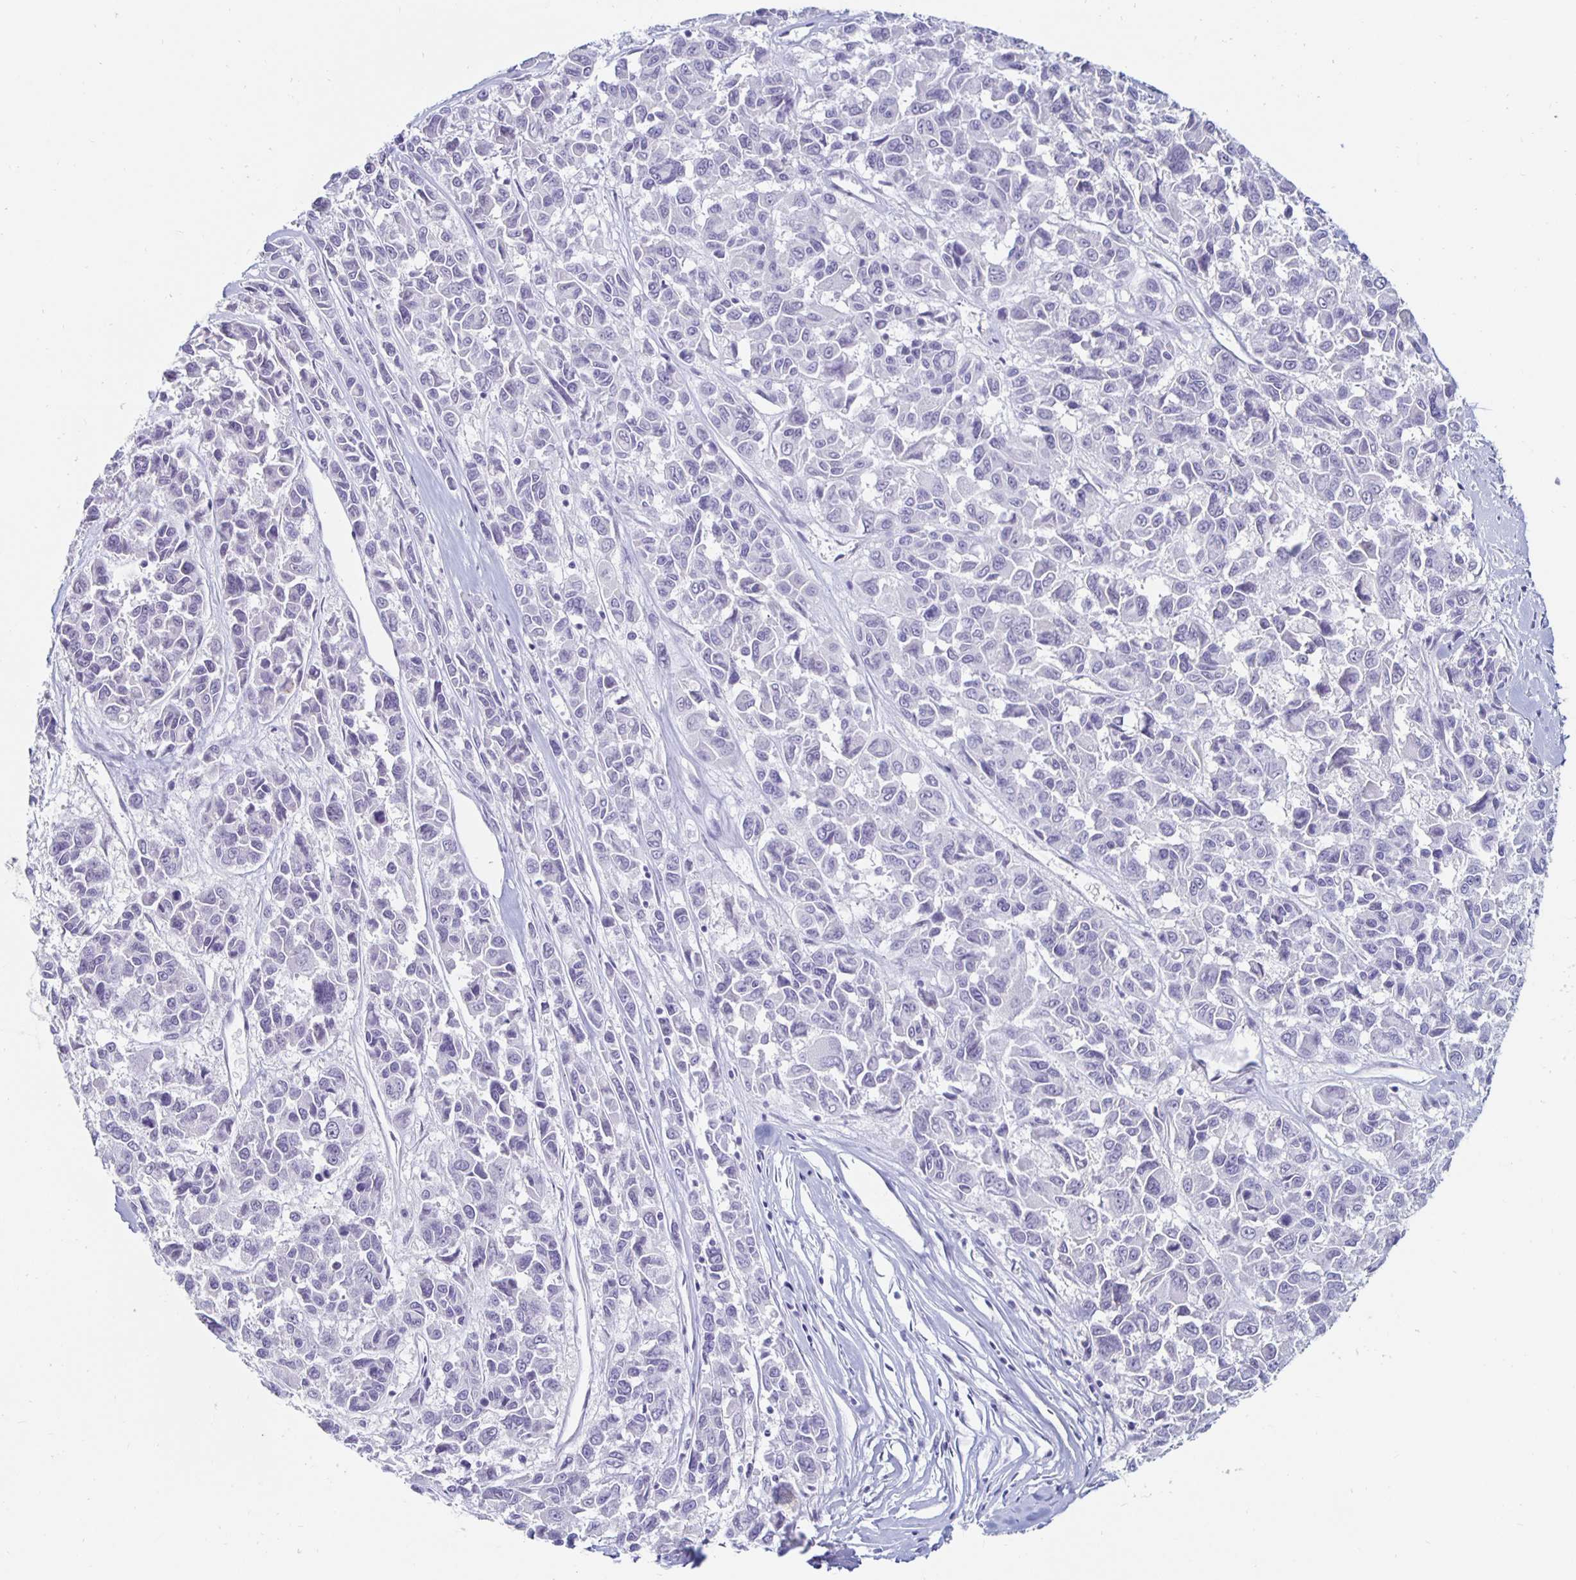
{"staining": {"intensity": "negative", "quantity": "none", "location": "none"}, "tissue": "melanoma", "cell_type": "Tumor cells", "image_type": "cancer", "snomed": [{"axis": "morphology", "description": "Malignant melanoma, NOS"}, {"axis": "topography", "description": "Skin"}], "caption": "An image of malignant melanoma stained for a protein reveals no brown staining in tumor cells.", "gene": "KCNQ2", "patient": {"sex": "female", "age": 66}}